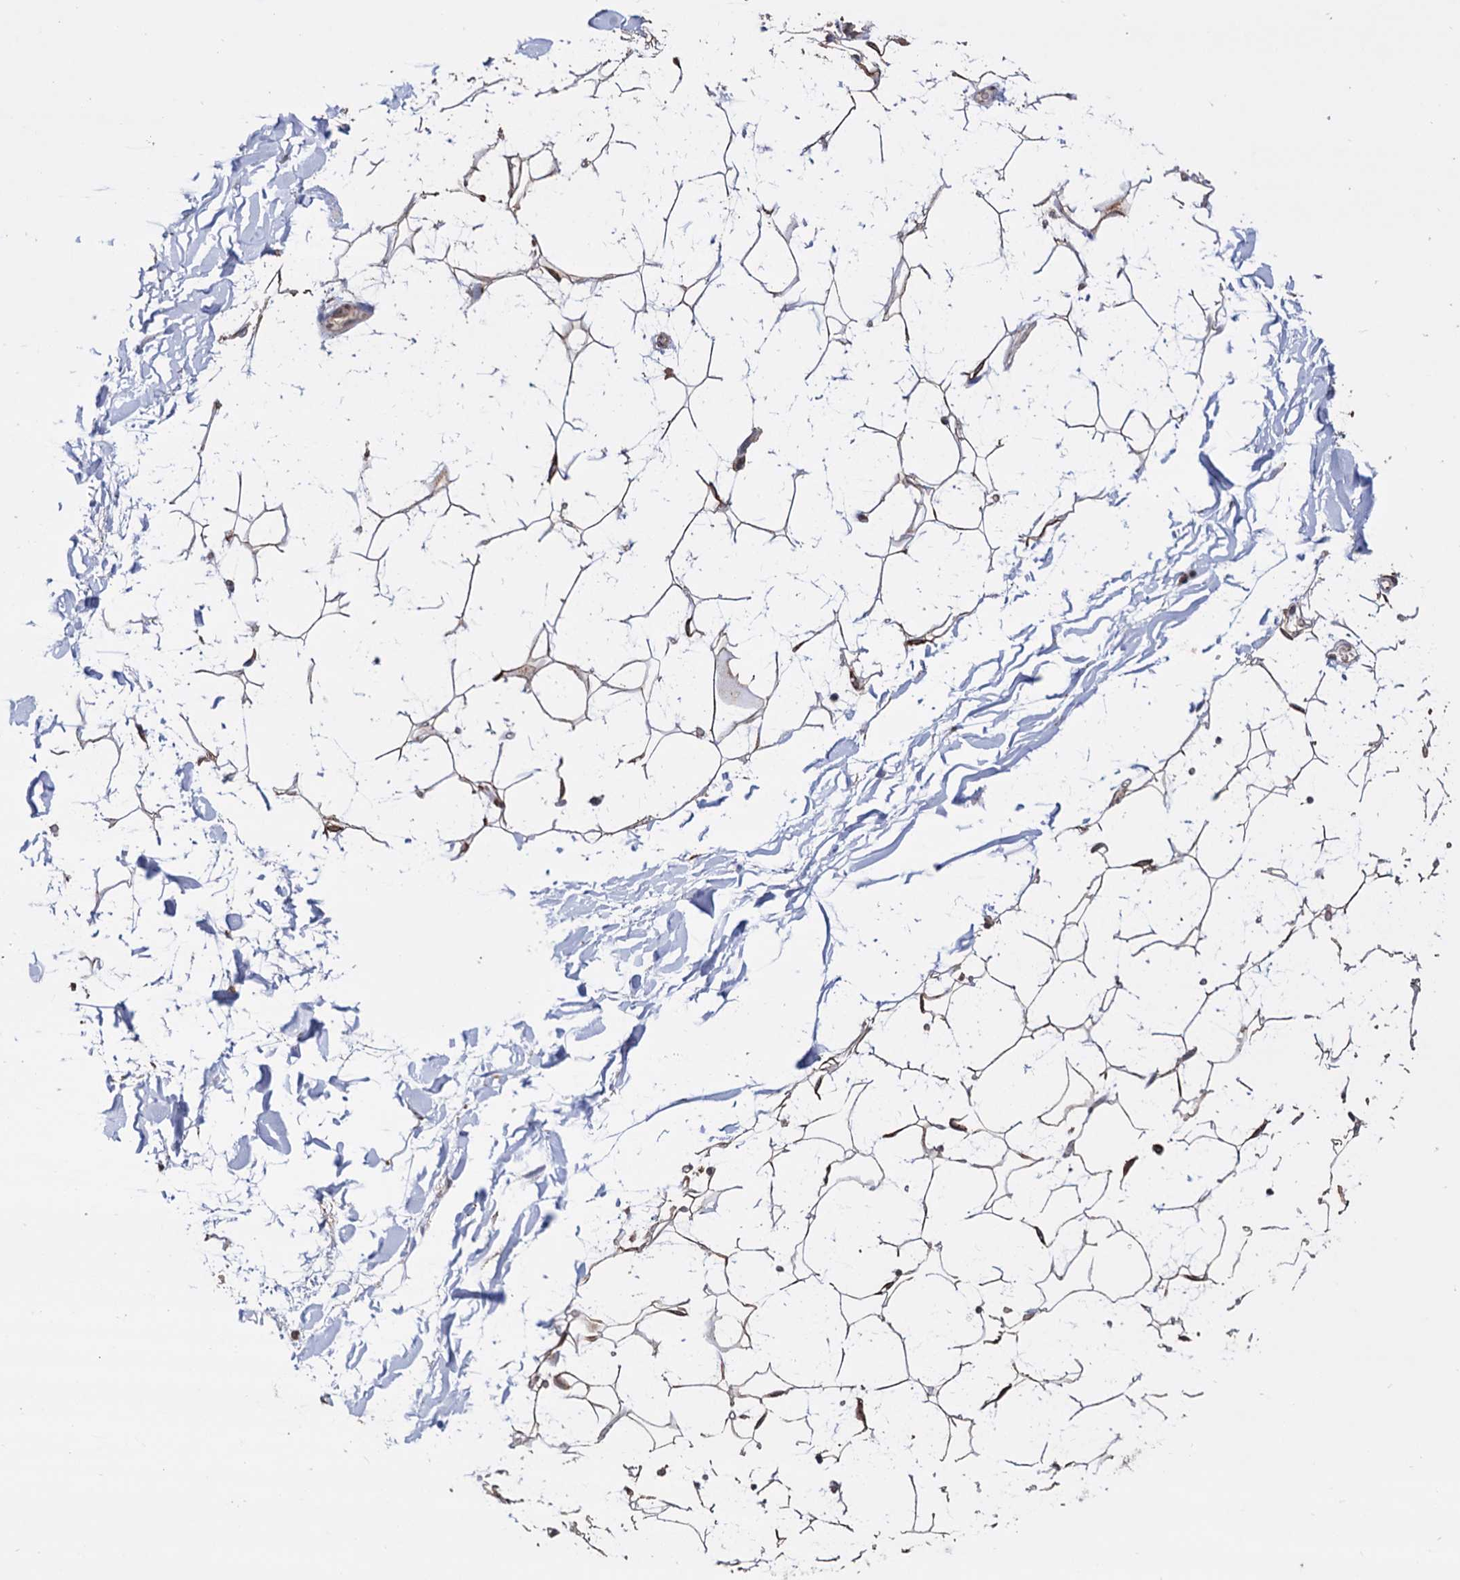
{"staining": {"intensity": "moderate", "quantity": ">75%", "location": "cytoplasmic/membranous"}, "tissue": "adipose tissue", "cell_type": "Adipocytes", "image_type": "normal", "snomed": [{"axis": "morphology", "description": "Normal tissue, NOS"}, {"axis": "topography", "description": "Breast"}], "caption": "DAB immunohistochemical staining of unremarkable human adipose tissue displays moderate cytoplasmic/membranous protein positivity in approximately >75% of adipocytes. The protein is stained brown, and the nuclei are stained in blue (DAB (3,3'-diaminobenzidine) IHC with brightfield microscopy, high magnification).", "gene": "TBC1D12", "patient": {"sex": "female", "age": 26}}